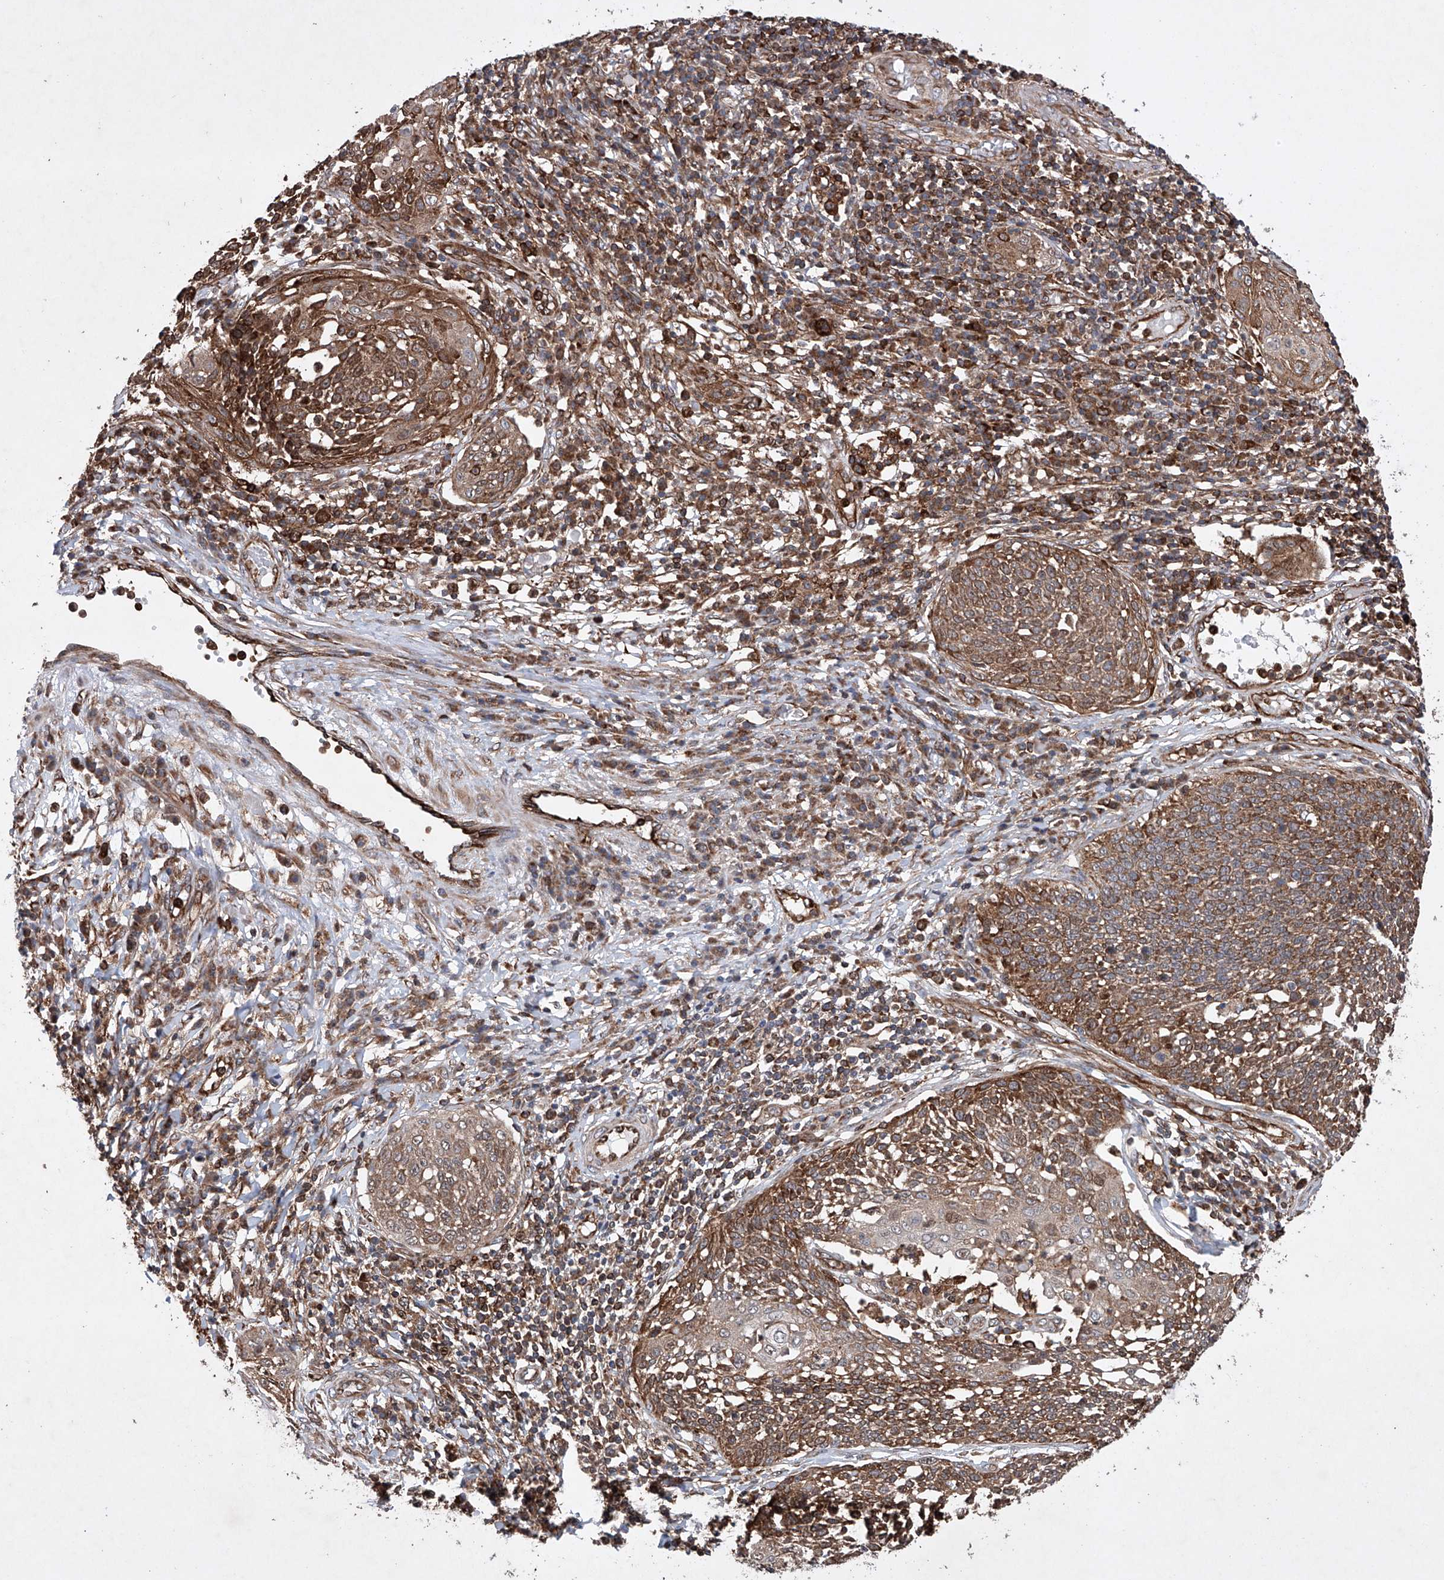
{"staining": {"intensity": "moderate", "quantity": ">75%", "location": "cytoplasmic/membranous"}, "tissue": "cervical cancer", "cell_type": "Tumor cells", "image_type": "cancer", "snomed": [{"axis": "morphology", "description": "Squamous cell carcinoma, NOS"}, {"axis": "topography", "description": "Cervix"}], "caption": "Squamous cell carcinoma (cervical) stained with a brown dye exhibits moderate cytoplasmic/membranous positive positivity in about >75% of tumor cells.", "gene": "TIMM23", "patient": {"sex": "female", "age": 34}}